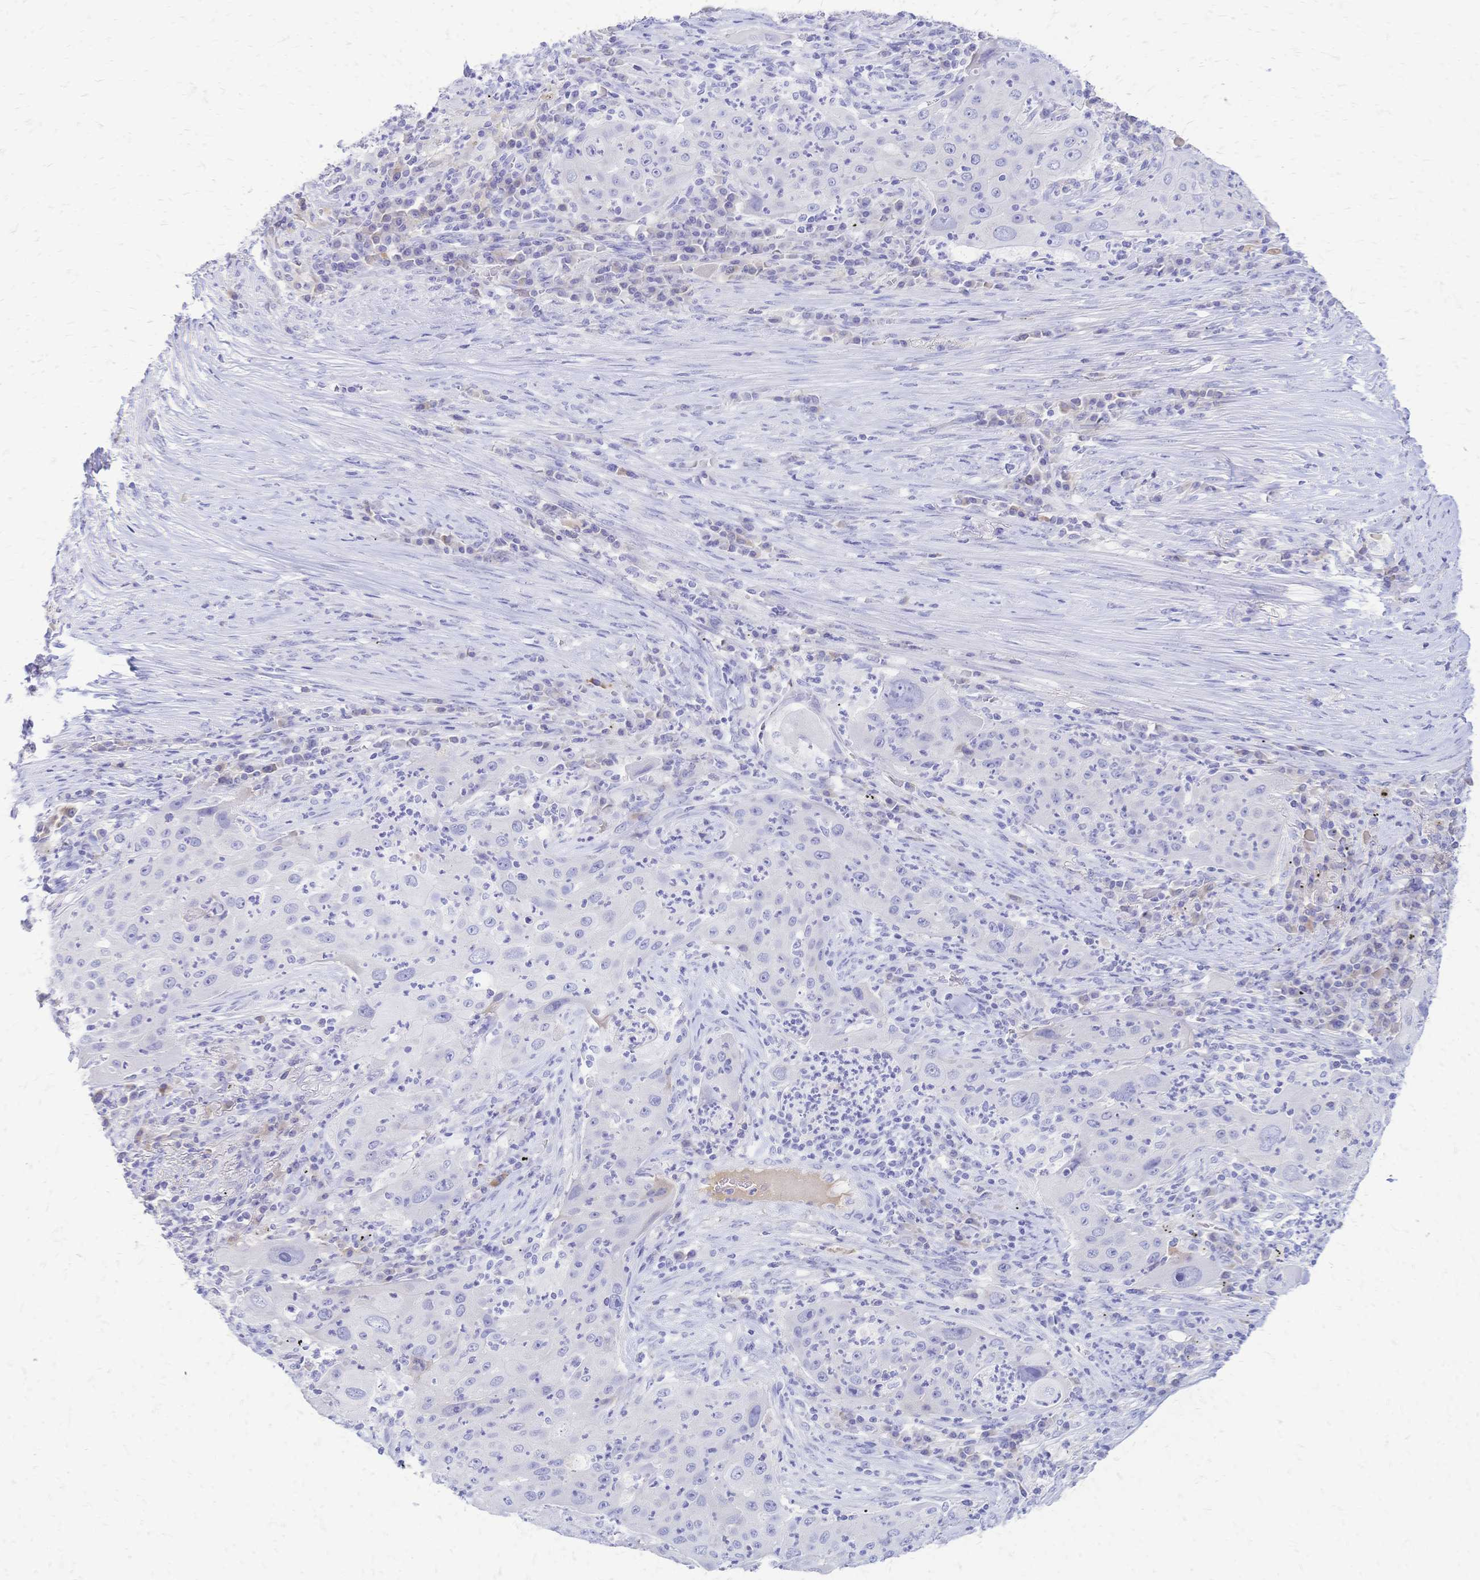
{"staining": {"intensity": "negative", "quantity": "none", "location": "none"}, "tissue": "lung cancer", "cell_type": "Tumor cells", "image_type": "cancer", "snomed": [{"axis": "morphology", "description": "Squamous cell carcinoma, NOS"}, {"axis": "topography", "description": "Lung"}], "caption": "IHC histopathology image of lung cancer (squamous cell carcinoma) stained for a protein (brown), which exhibits no positivity in tumor cells.", "gene": "FA2H", "patient": {"sex": "female", "age": 59}}